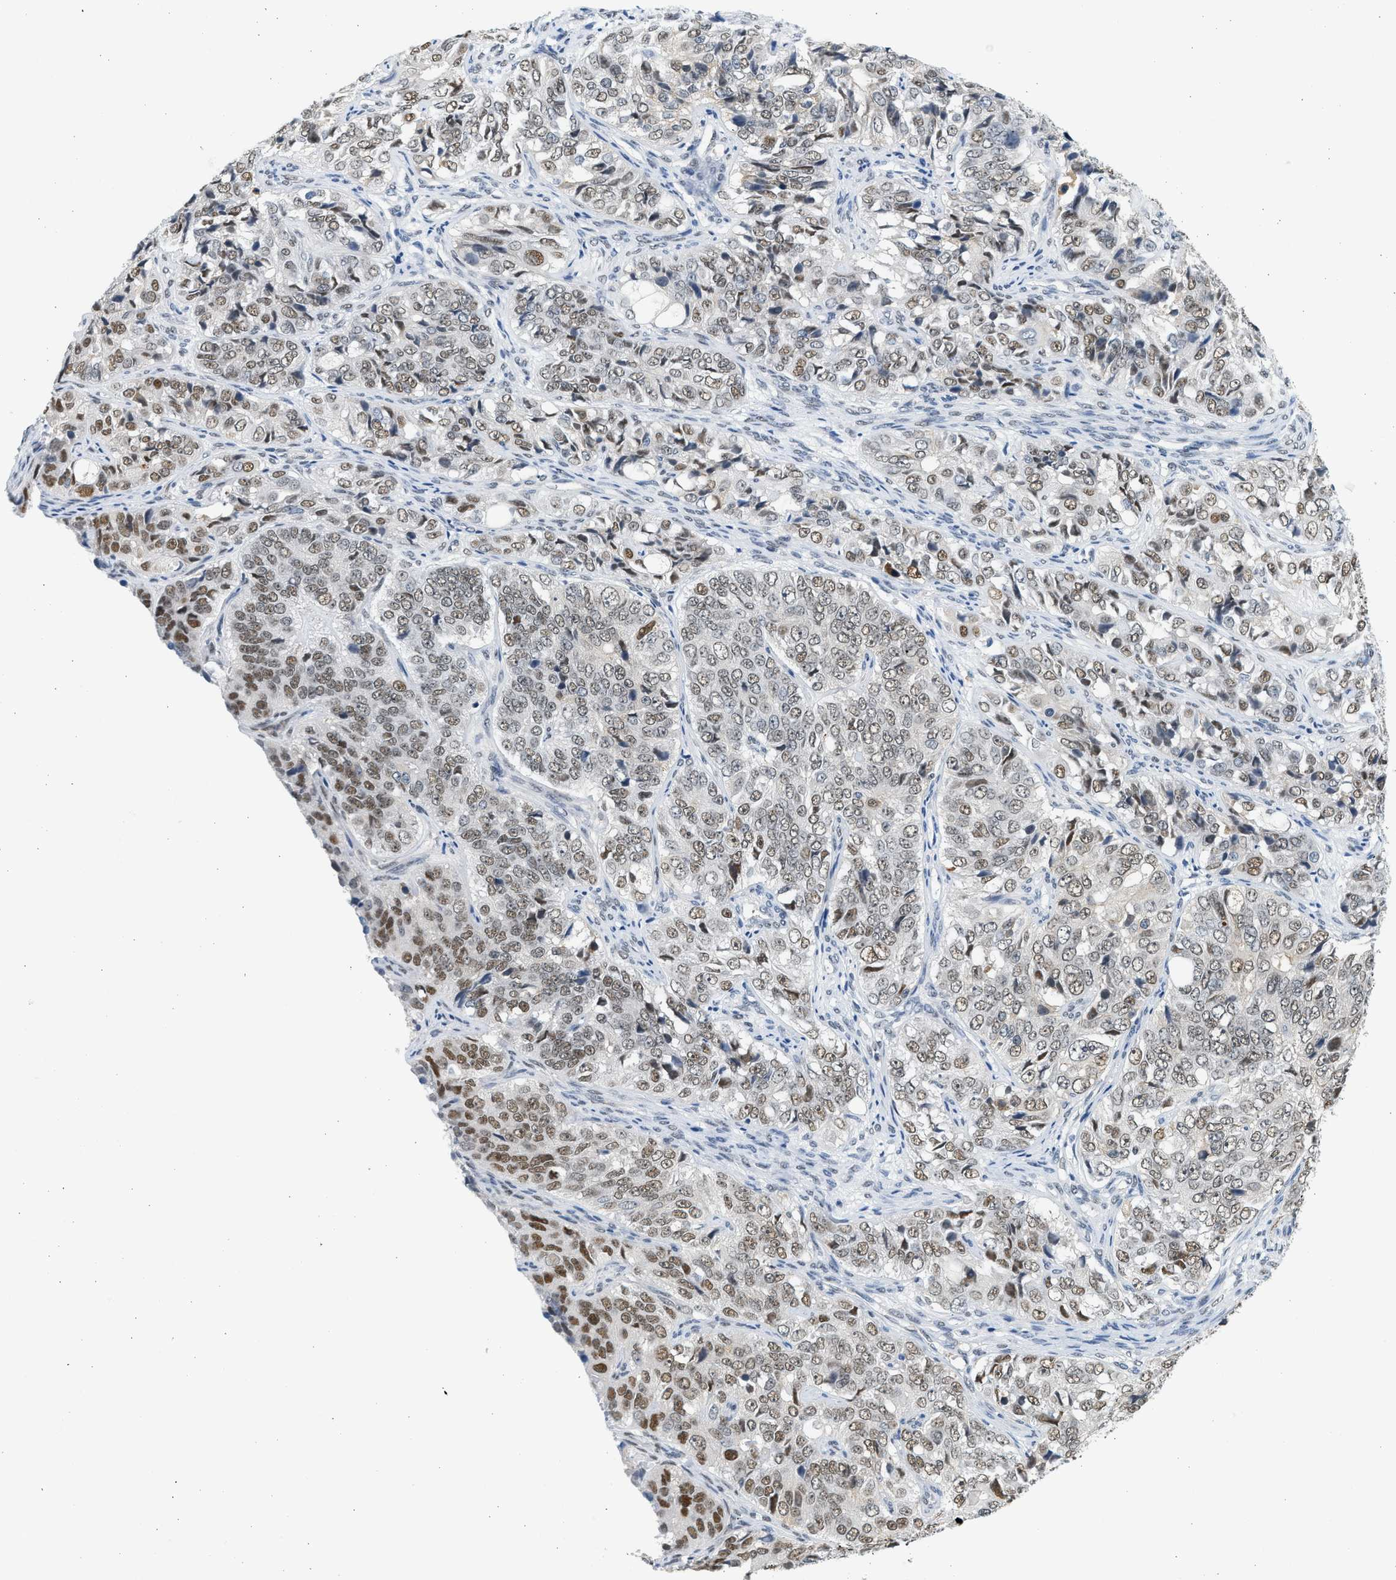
{"staining": {"intensity": "weak", "quantity": ">75%", "location": "nuclear"}, "tissue": "ovarian cancer", "cell_type": "Tumor cells", "image_type": "cancer", "snomed": [{"axis": "morphology", "description": "Carcinoma, endometroid"}, {"axis": "topography", "description": "Ovary"}], "caption": "Brown immunohistochemical staining in ovarian cancer displays weak nuclear expression in approximately >75% of tumor cells.", "gene": "HIPK1", "patient": {"sex": "female", "age": 51}}